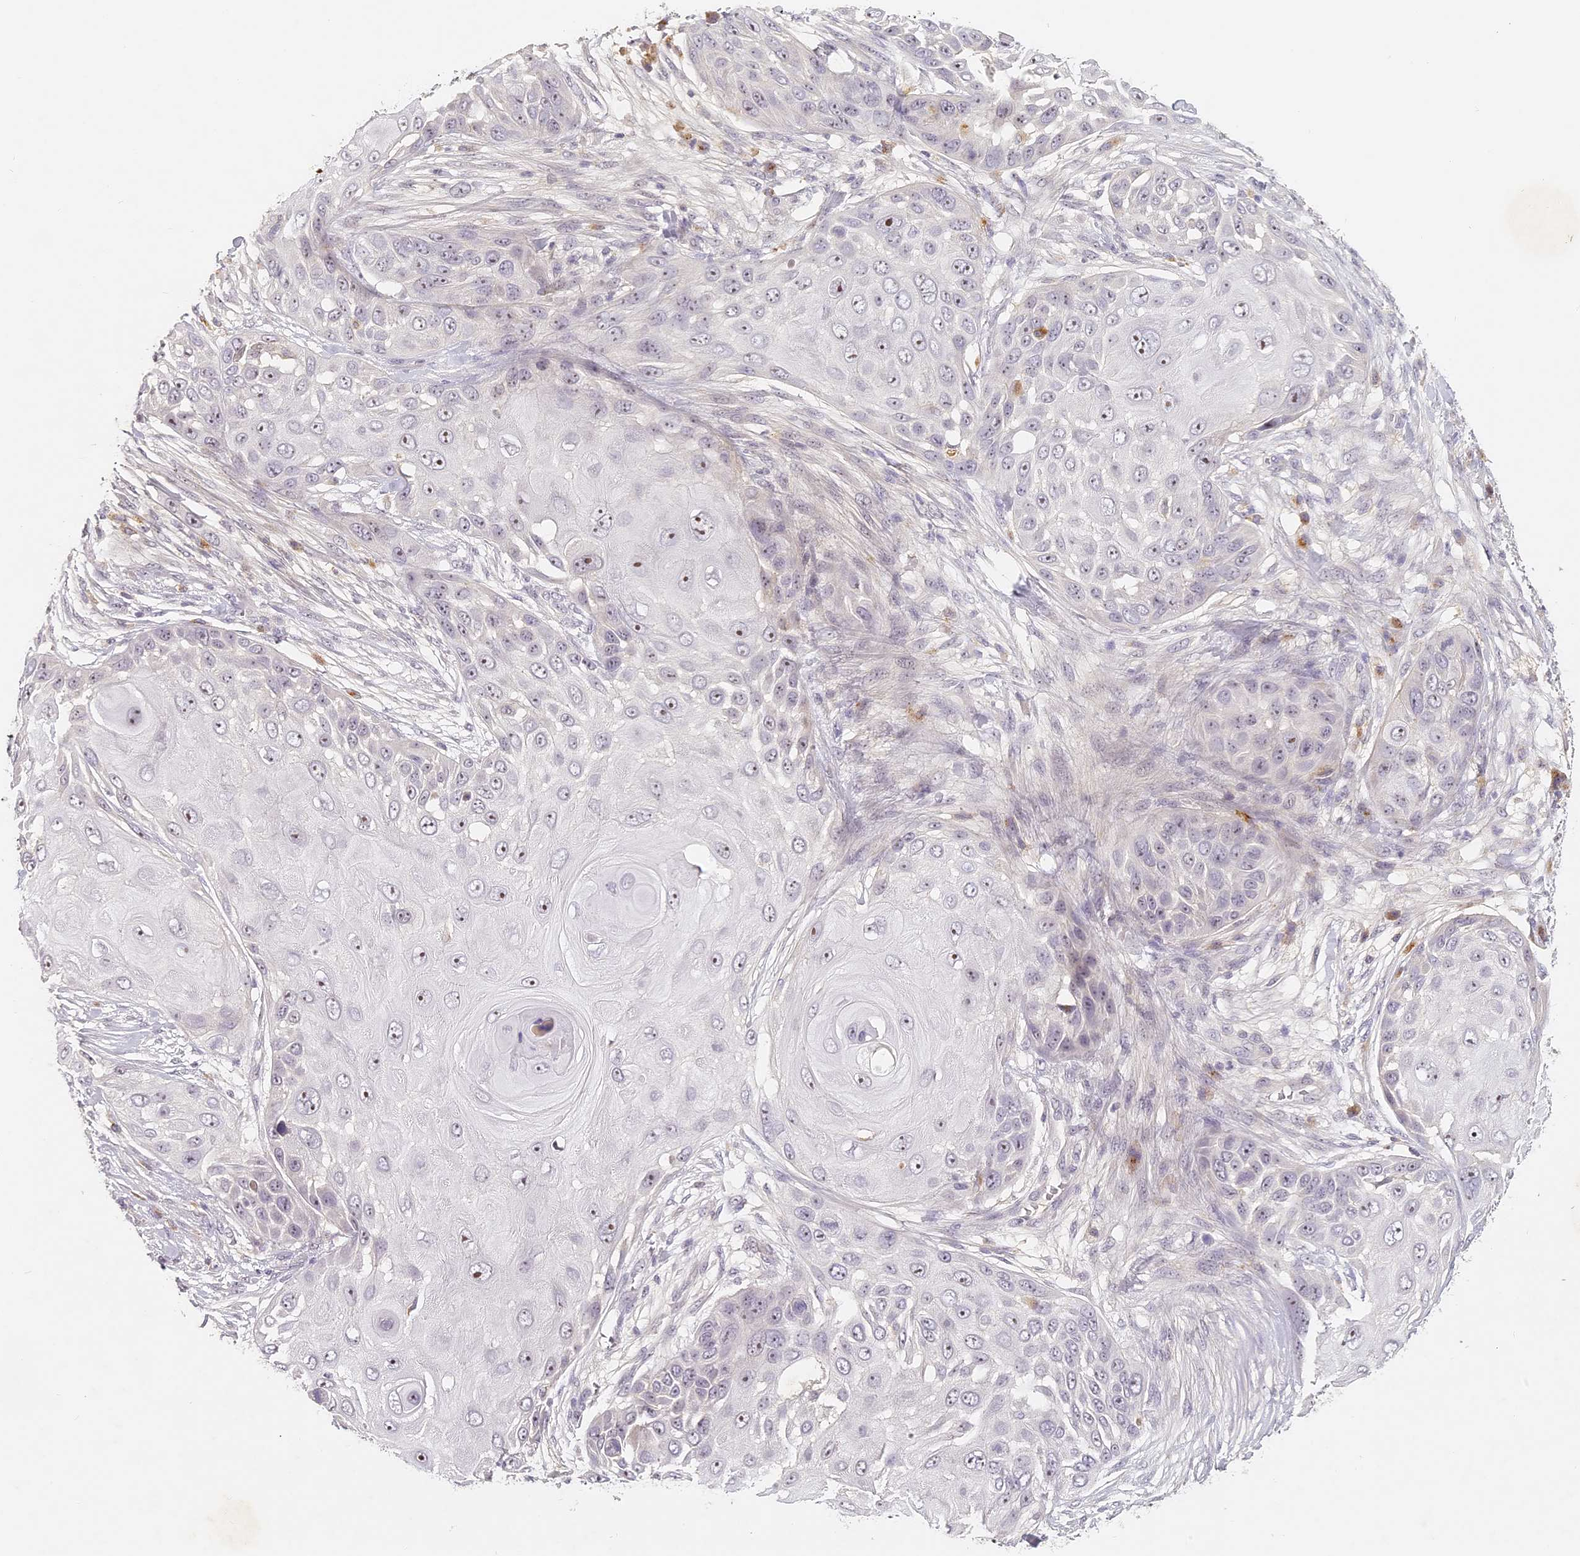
{"staining": {"intensity": "weak", "quantity": "<25%", "location": "nuclear"}, "tissue": "skin cancer", "cell_type": "Tumor cells", "image_type": "cancer", "snomed": [{"axis": "morphology", "description": "Squamous cell carcinoma, NOS"}, {"axis": "topography", "description": "Skin"}], "caption": "Skin cancer stained for a protein using immunohistochemistry shows no staining tumor cells.", "gene": "ELL3", "patient": {"sex": "female", "age": 44}}